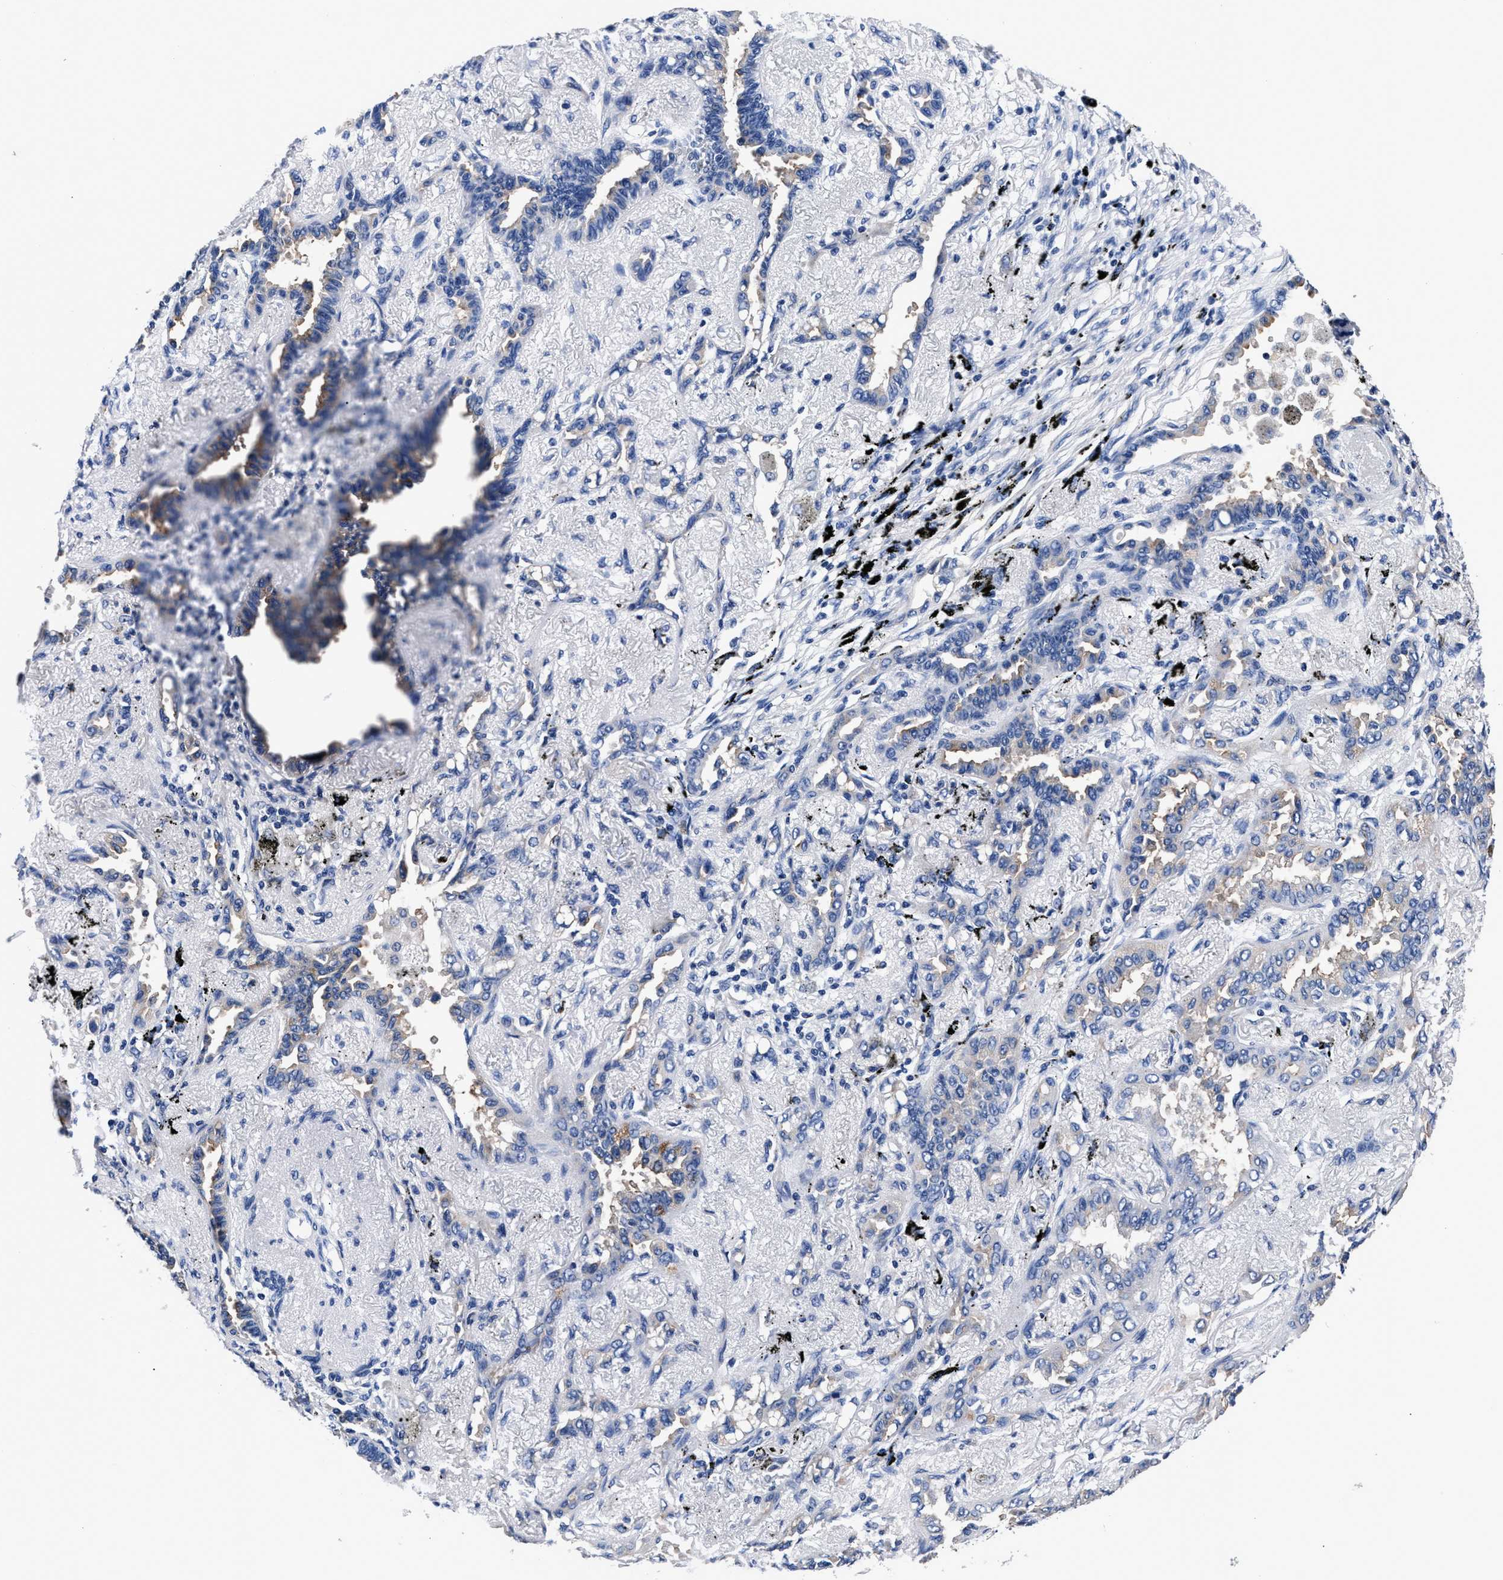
{"staining": {"intensity": "weak", "quantity": "<25%", "location": "cytoplasmic/membranous"}, "tissue": "lung cancer", "cell_type": "Tumor cells", "image_type": "cancer", "snomed": [{"axis": "morphology", "description": "Adenocarcinoma, NOS"}, {"axis": "topography", "description": "Lung"}], "caption": "Immunohistochemistry photomicrograph of neoplastic tissue: adenocarcinoma (lung) stained with DAB exhibits no significant protein staining in tumor cells.", "gene": "PHF24", "patient": {"sex": "male", "age": 59}}